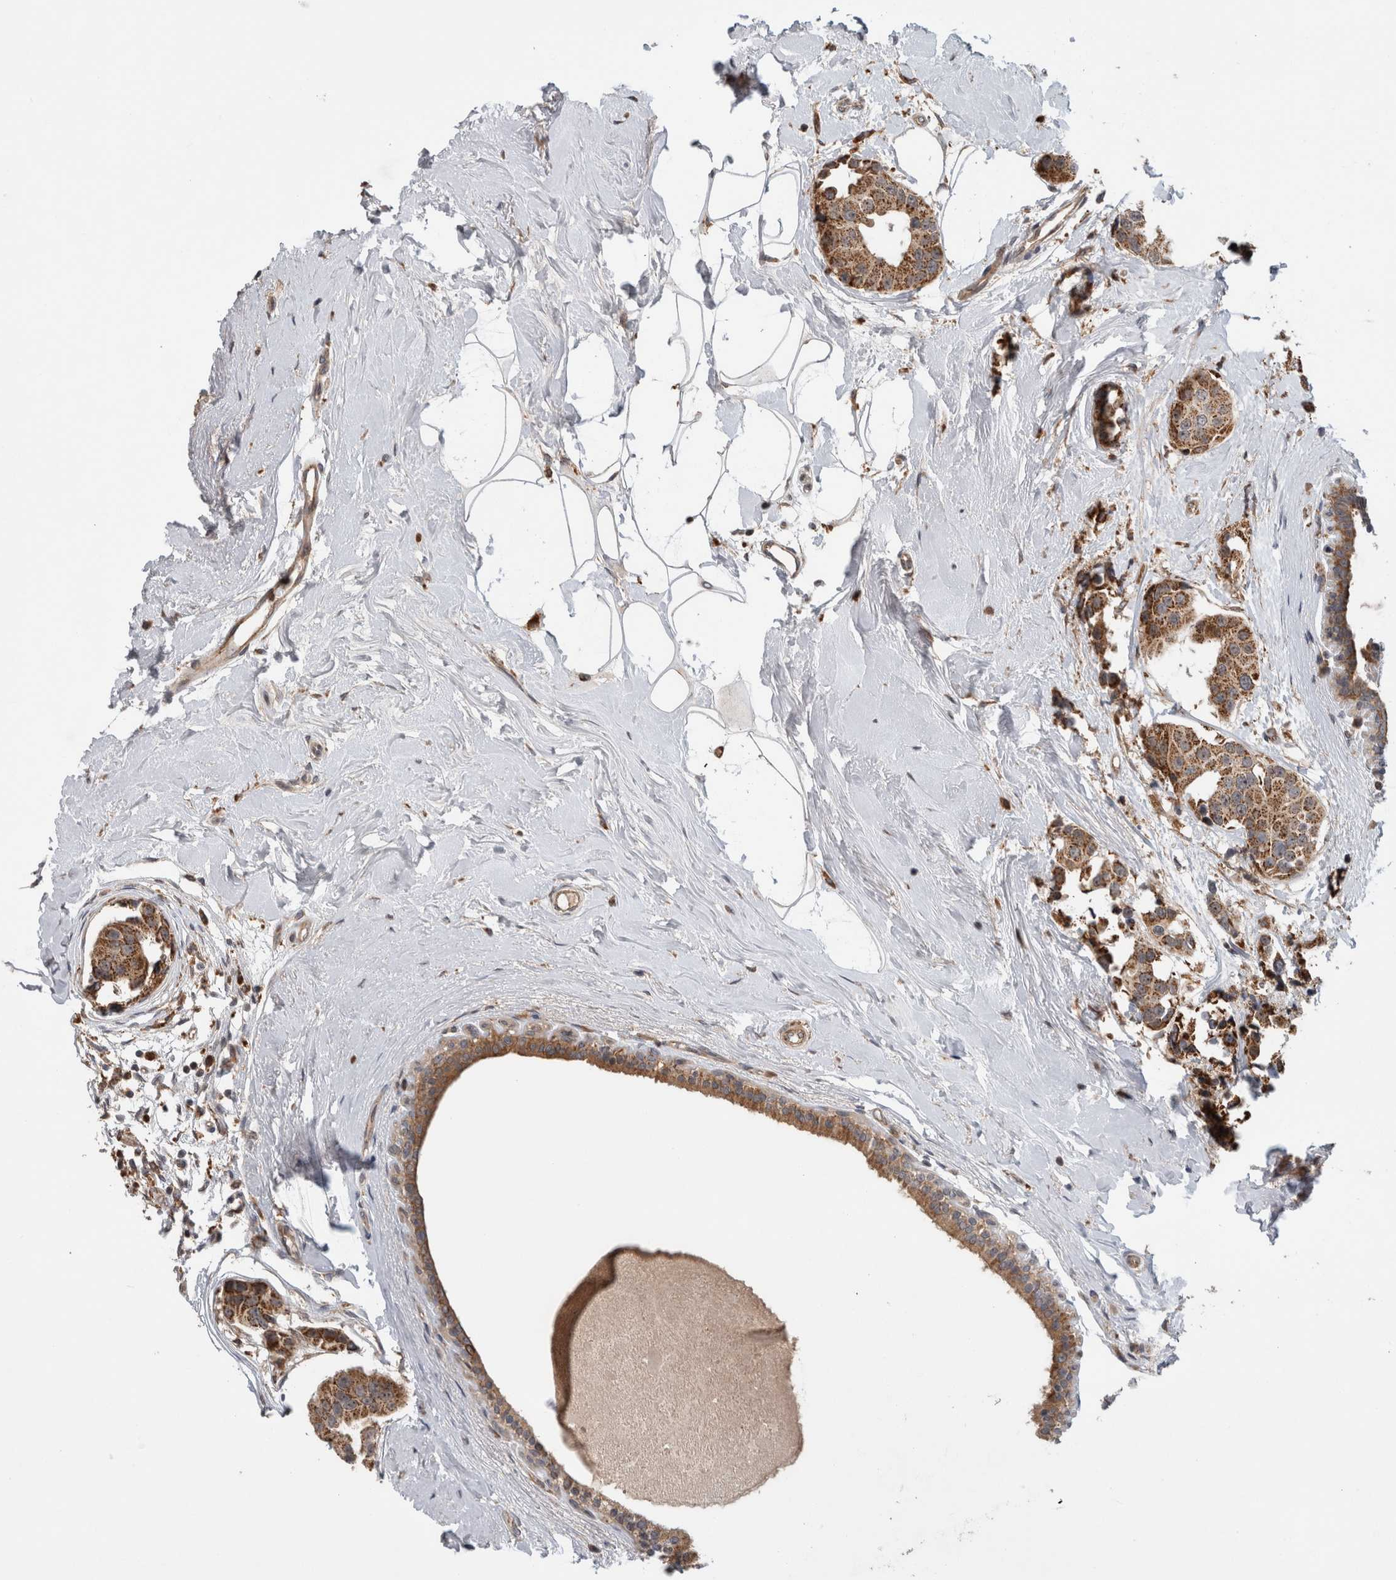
{"staining": {"intensity": "strong", "quantity": ">75%", "location": "cytoplasmic/membranous"}, "tissue": "breast cancer", "cell_type": "Tumor cells", "image_type": "cancer", "snomed": [{"axis": "morphology", "description": "Normal tissue, NOS"}, {"axis": "morphology", "description": "Duct carcinoma"}, {"axis": "topography", "description": "Breast"}], "caption": "Immunohistochemical staining of breast intraductal carcinoma shows high levels of strong cytoplasmic/membranous positivity in approximately >75% of tumor cells.", "gene": "ADGRL3", "patient": {"sex": "female", "age": 39}}